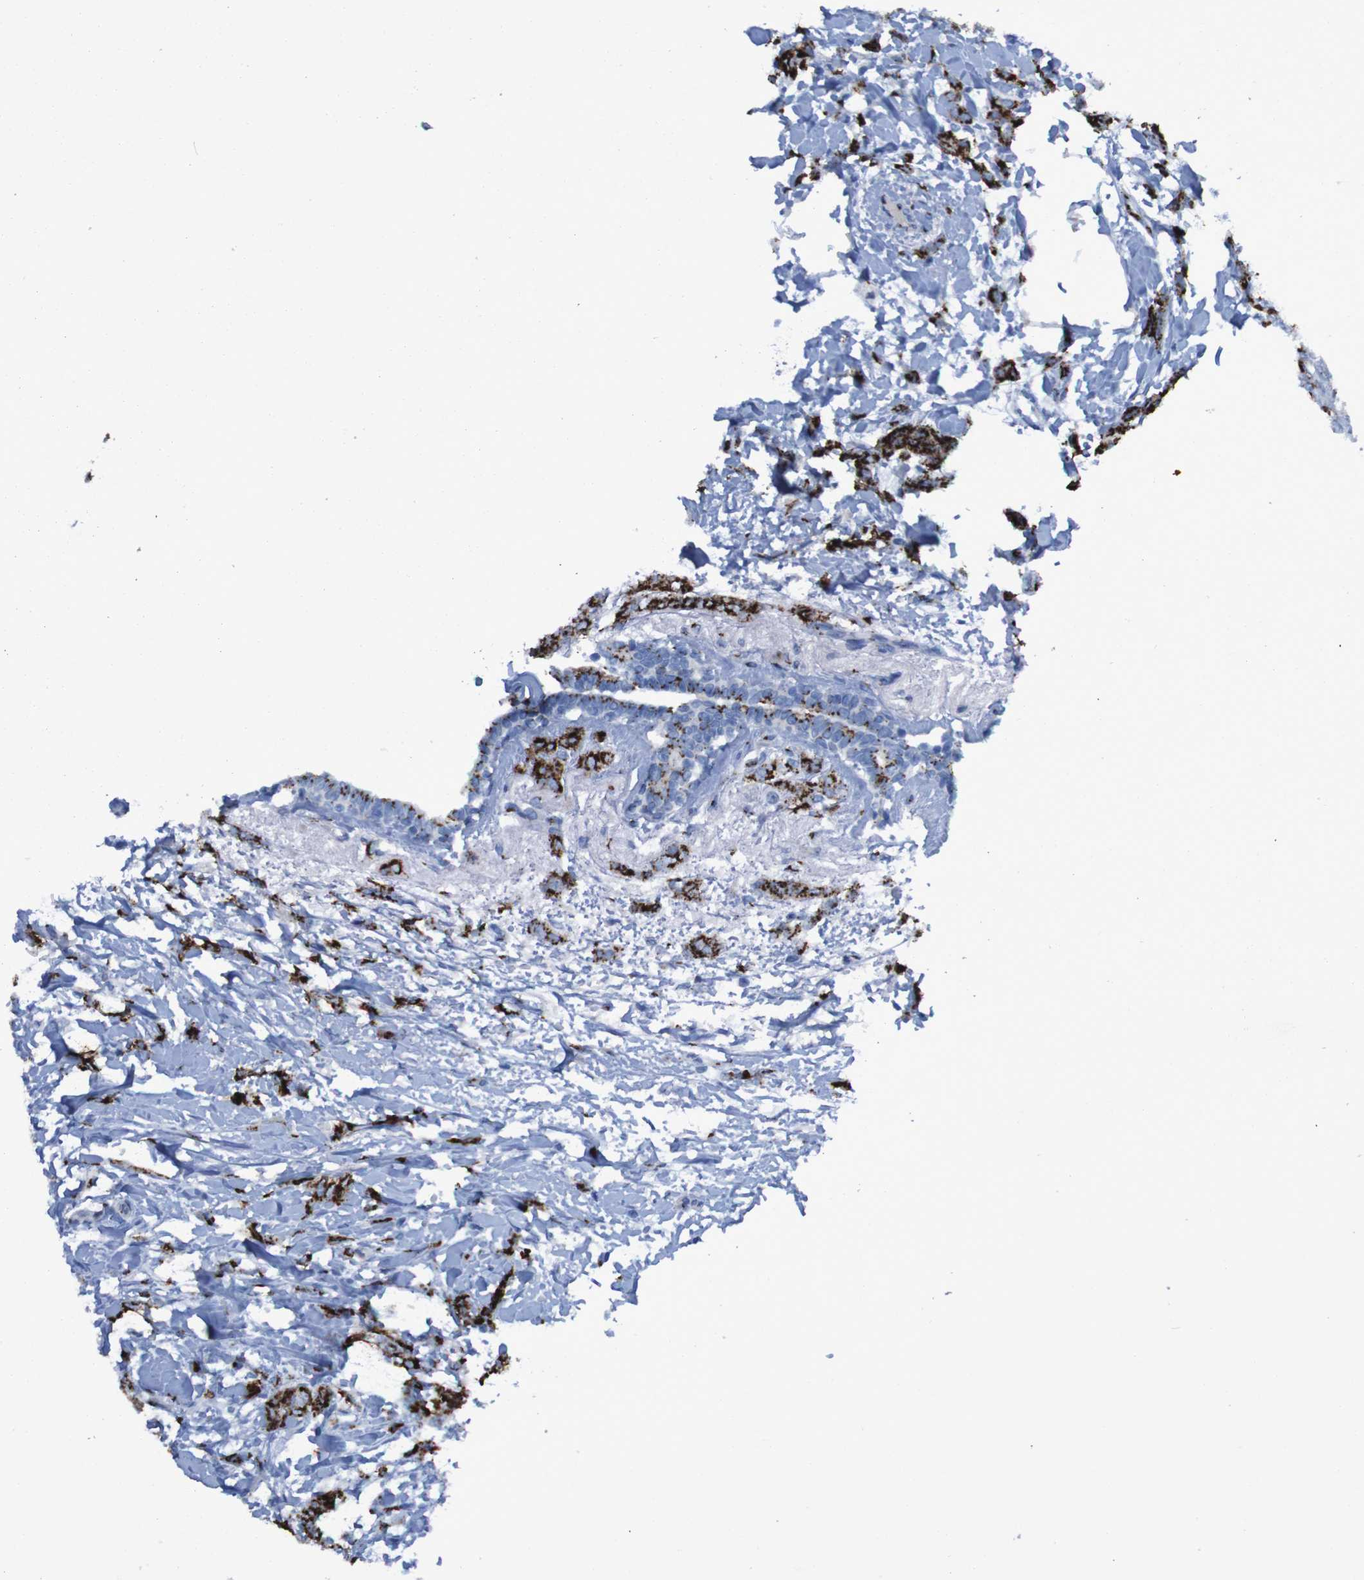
{"staining": {"intensity": "strong", "quantity": ">75%", "location": "cytoplasmic/membranous"}, "tissue": "breast cancer", "cell_type": "Tumor cells", "image_type": "cancer", "snomed": [{"axis": "morphology", "description": "Lobular carcinoma, in situ"}, {"axis": "morphology", "description": "Lobular carcinoma"}, {"axis": "topography", "description": "Breast"}], "caption": "Breast cancer (lobular carcinoma in situ) stained for a protein (brown) exhibits strong cytoplasmic/membranous positive expression in approximately >75% of tumor cells.", "gene": "GOLM1", "patient": {"sex": "female", "age": 41}}